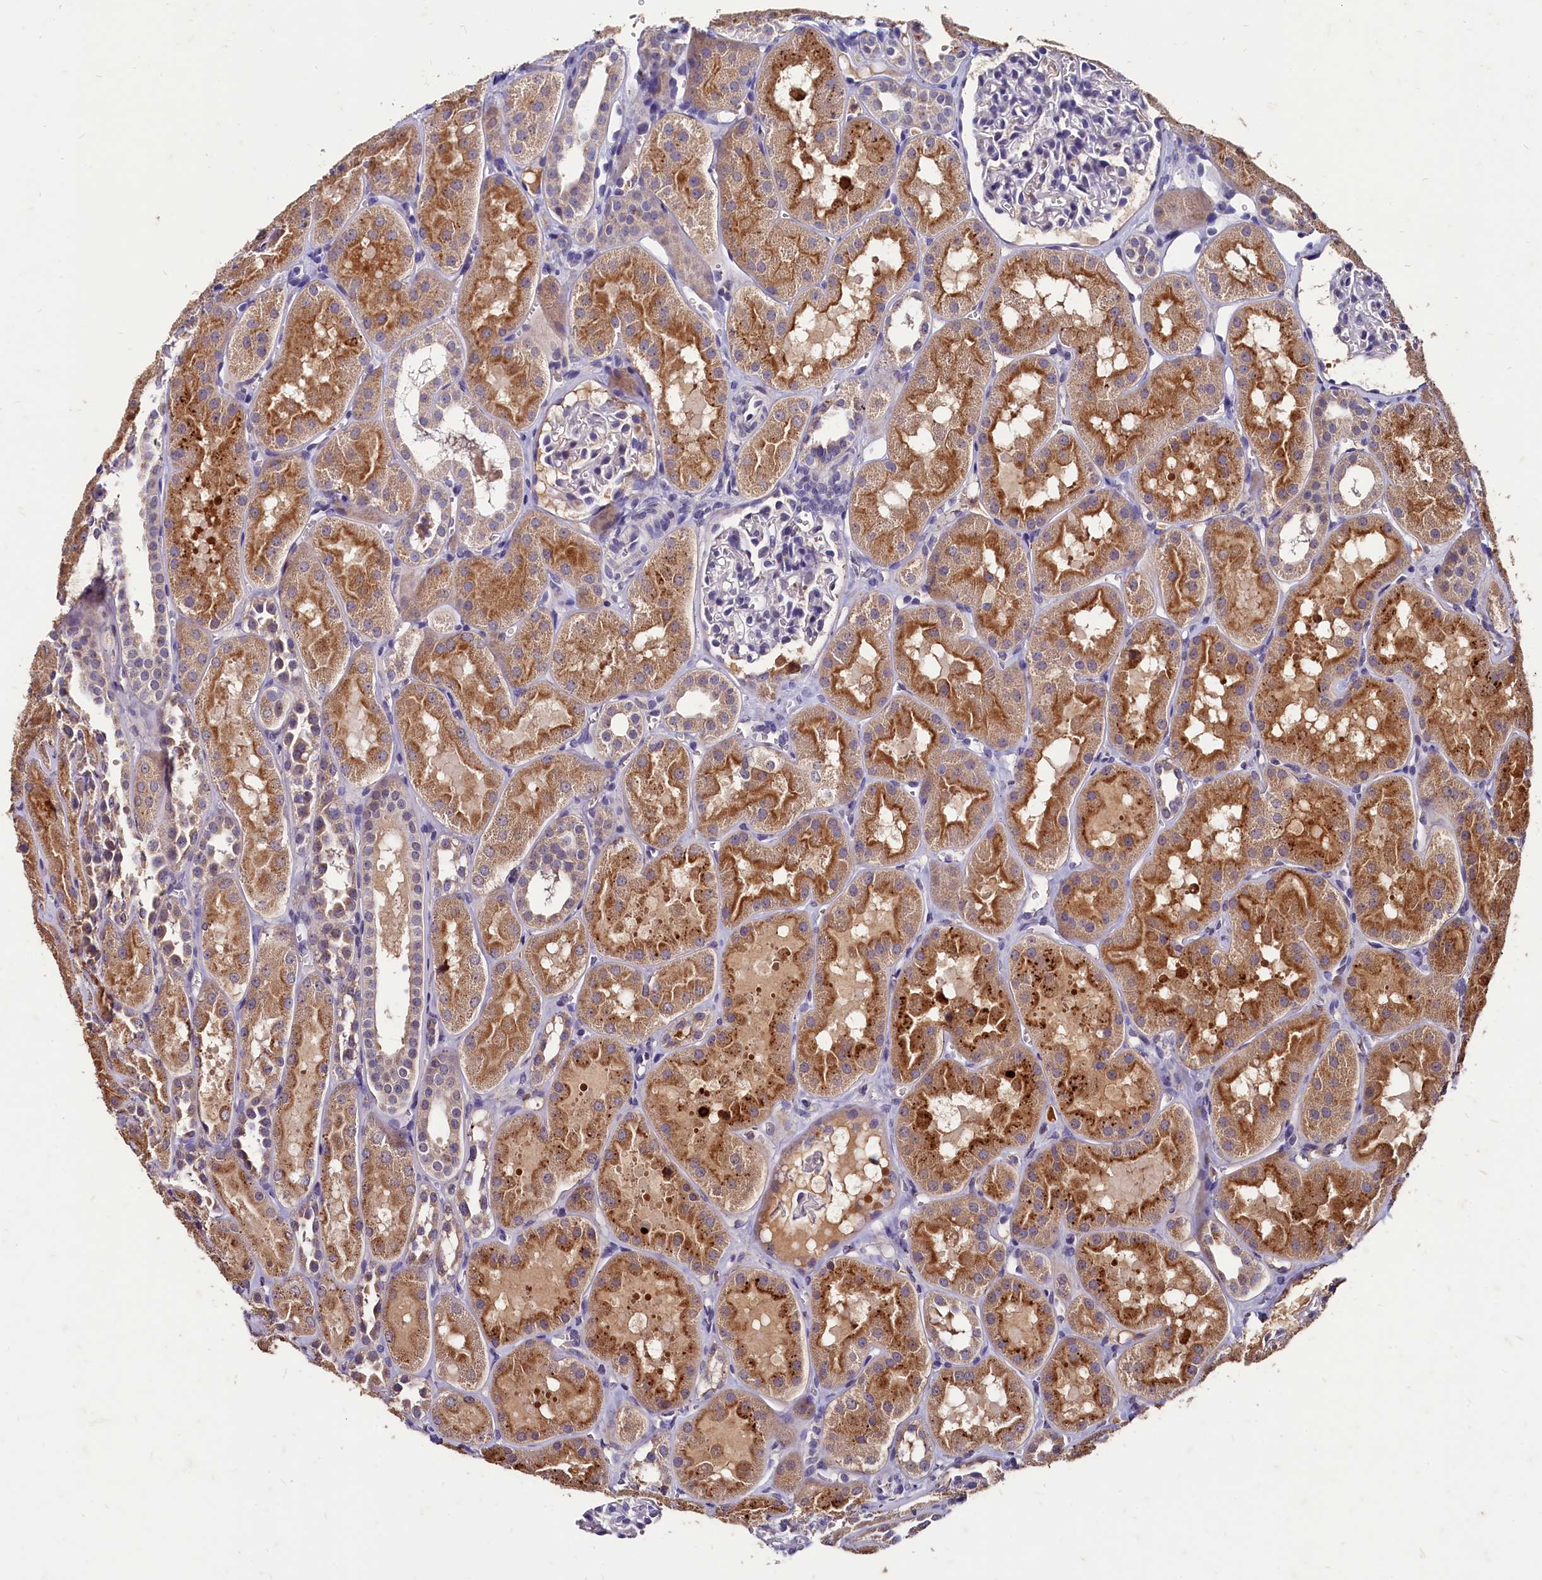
{"staining": {"intensity": "negative", "quantity": "none", "location": "none"}, "tissue": "kidney", "cell_type": "Cells in glomeruli", "image_type": "normal", "snomed": [{"axis": "morphology", "description": "Normal tissue, NOS"}, {"axis": "topography", "description": "Kidney"}, {"axis": "topography", "description": "Urinary bladder"}], "caption": "The immunohistochemistry image has no significant positivity in cells in glomeruli of kidney.", "gene": "CSTPP1", "patient": {"sex": "male", "age": 16}}